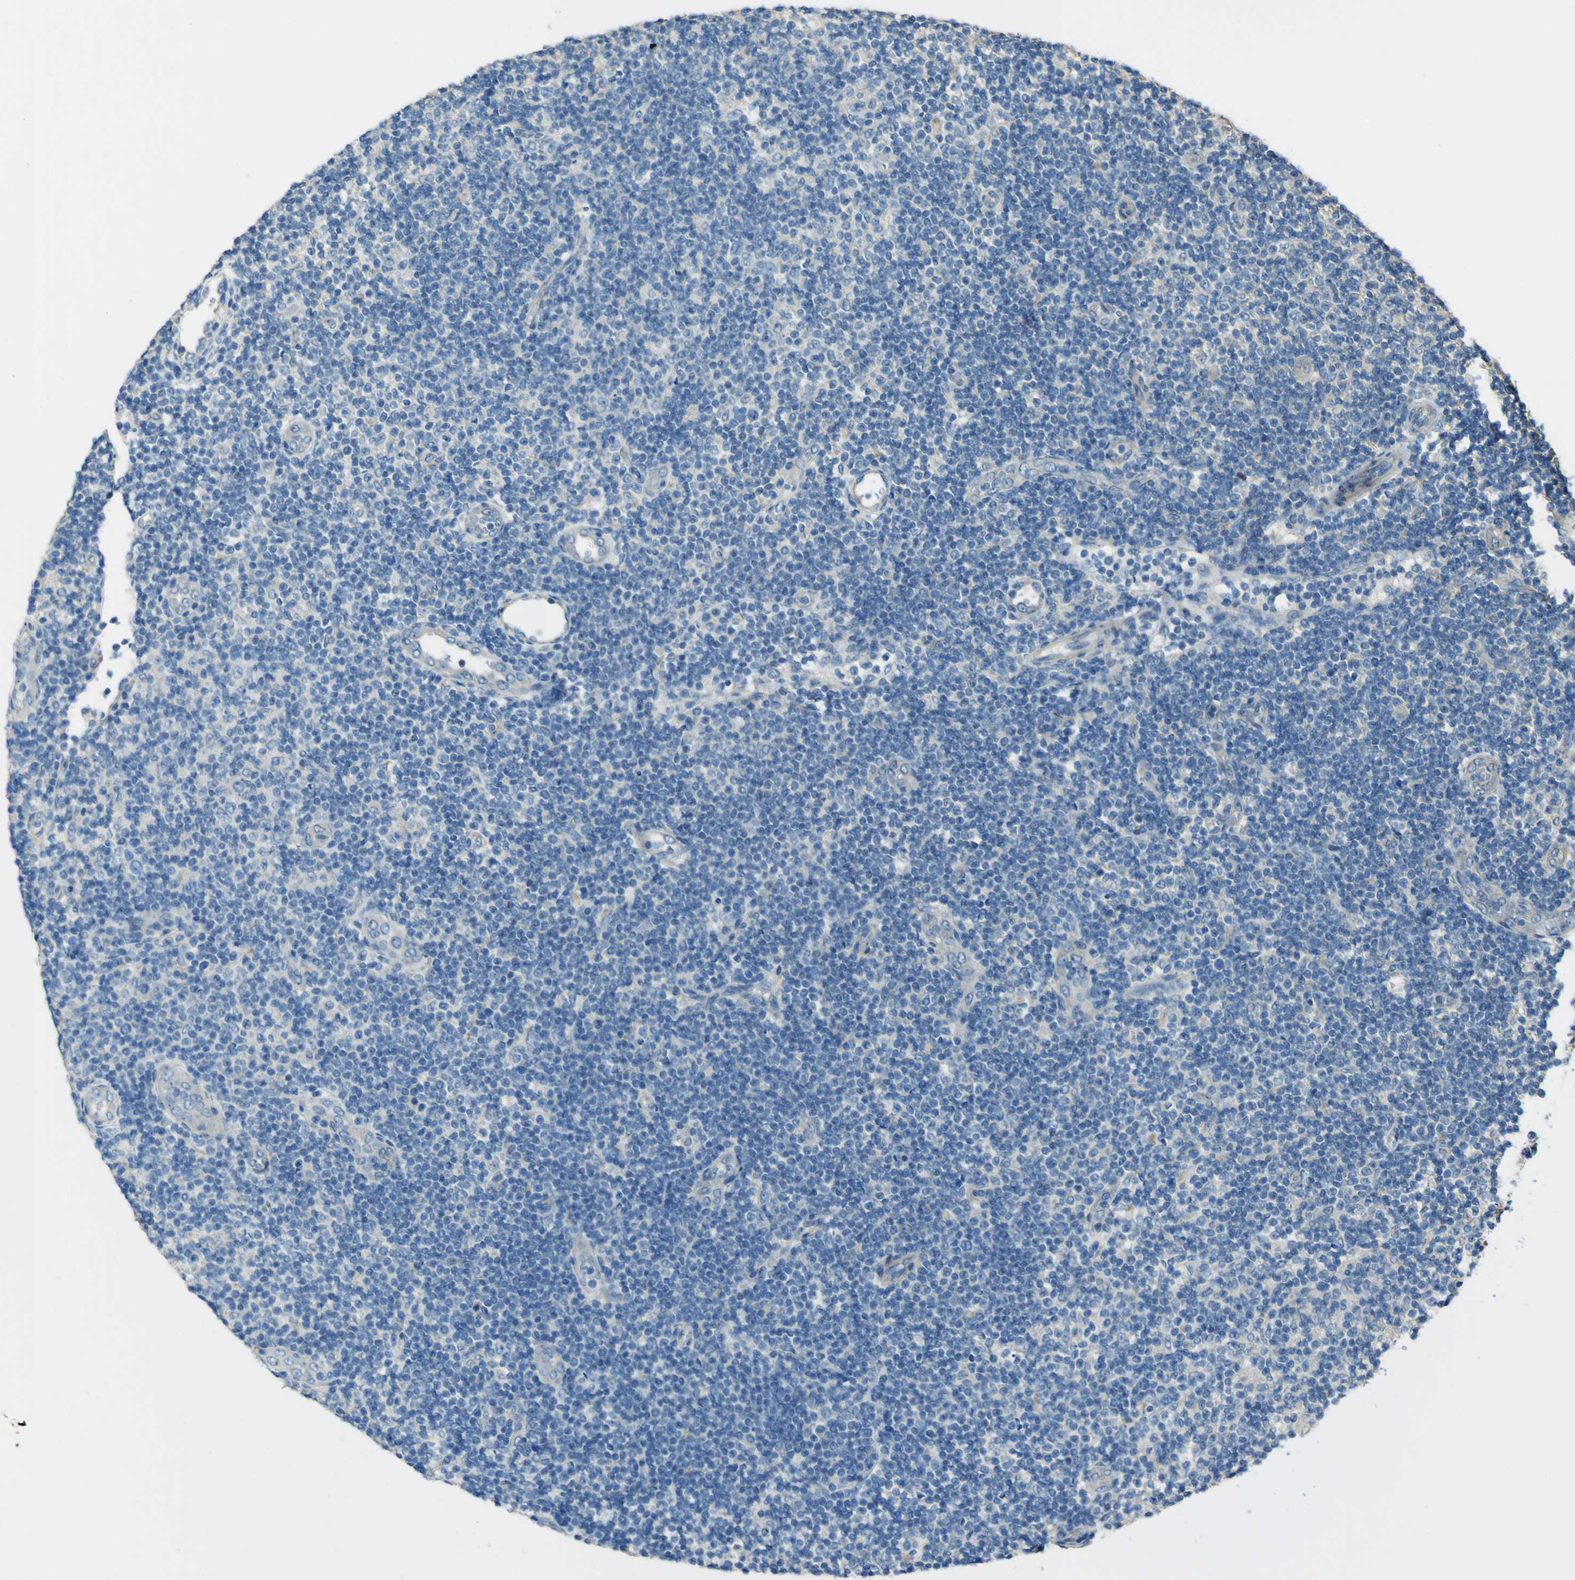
{"staining": {"intensity": "negative", "quantity": "none", "location": "none"}, "tissue": "lymphoma", "cell_type": "Tumor cells", "image_type": "cancer", "snomed": [{"axis": "morphology", "description": "Malignant lymphoma, non-Hodgkin's type, Low grade"}, {"axis": "topography", "description": "Lymph node"}], "caption": "A histopathology image of human lymphoma is negative for staining in tumor cells.", "gene": "NAALADL2", "patient": {"sex": "male", "age": 83}}